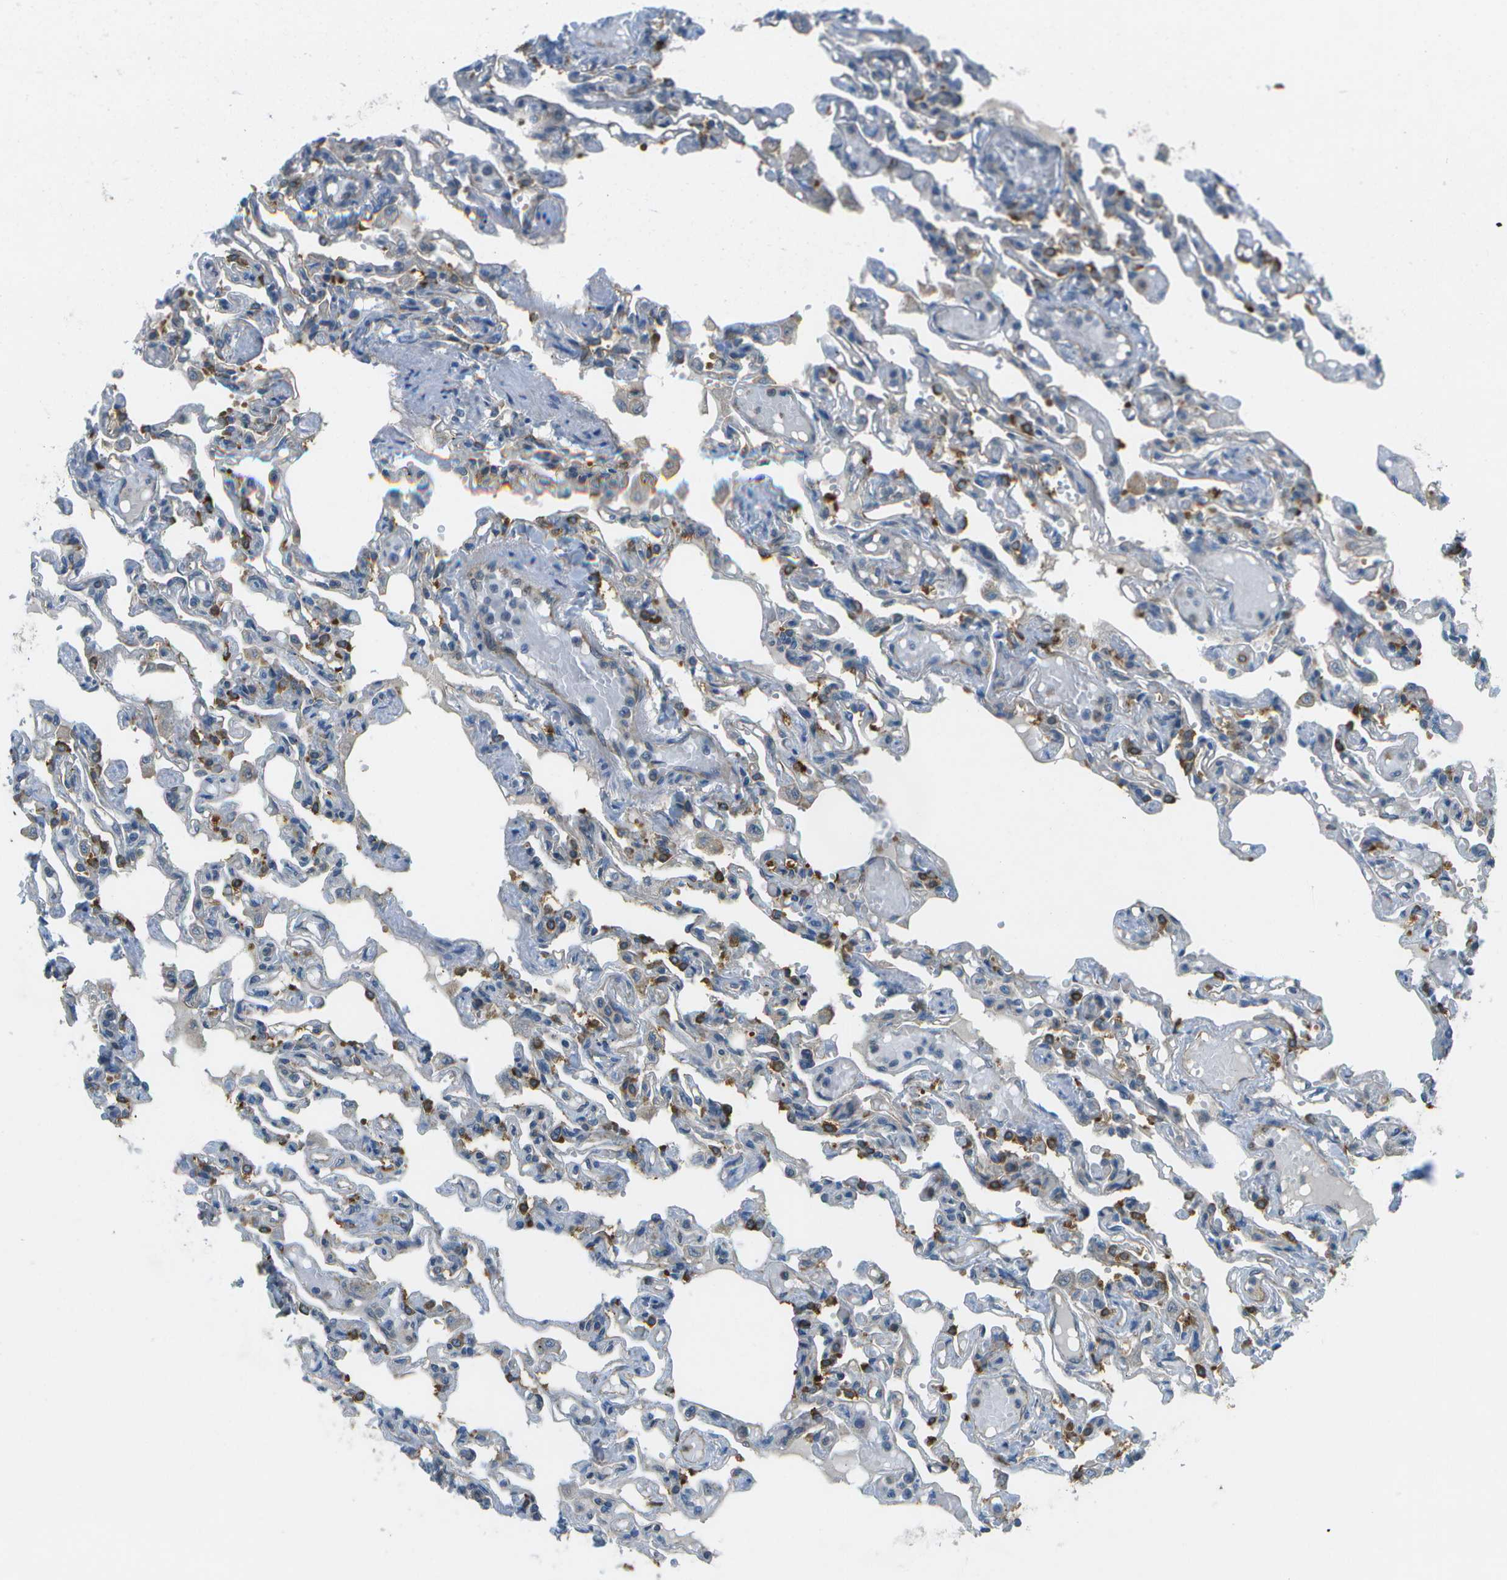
{"staining": {"intensity": "strong", "quantity": "25%-75%", "location": "cytoplasmic/membranous"}, "tissue": "lung", "cell_type": "Alveolar cells", "image_type": "normal", "snomed": [{"axis": "morphology", "description": "Normal tissue, NOS"}, {"axis": "topography", "description": "Lung"}], "caption": "A histopathology image of lung stained for a protein reveals strong cytoplasmic/membranous brown staining in alveolar cells.", "gene": "WNK2", "patient": {"sex": "male", "age": 21}}